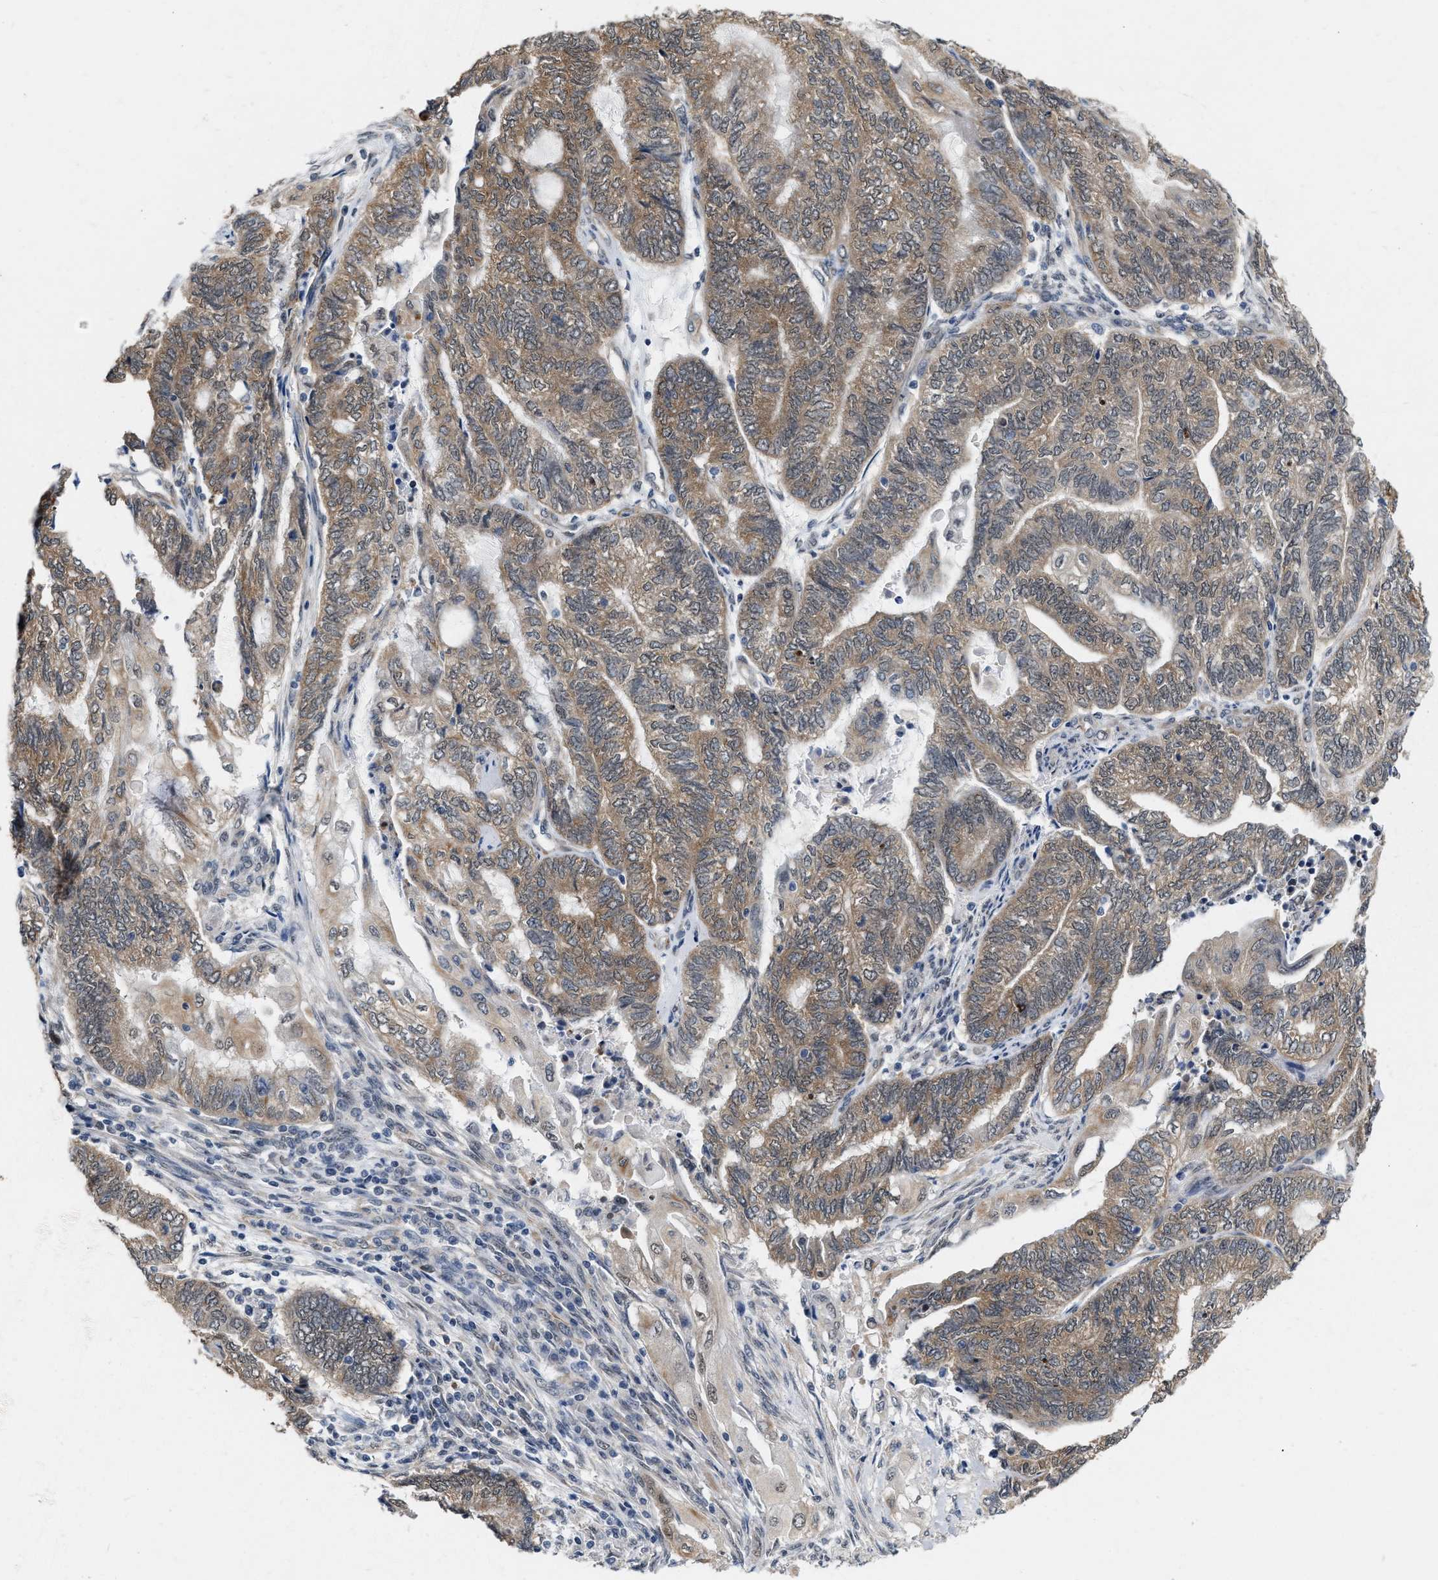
{"staining": {"intensity": "moderate", "quantity": ">75%", "location": "cytoplasmic/membranous"}, "tissue": "endometrial cancer", "cell_type": "Tumor cells", "image_type": "cancer", "snomed": [{"axis": "morphology", "description": "Adenocarcinoma, NOS"}, {"axis": "topography", "description": "Uterus"}, {"axis": "topography", "description": "Endometrium"}], "caption": "A photomicrograph of adenocarcinoma (endometrial) stained for a protein displays moderate cytoplasmic/membranous brown staining in tumor cells.", "gene": "RUVBL1", "patient": {"sex": "female", "age": 70}}